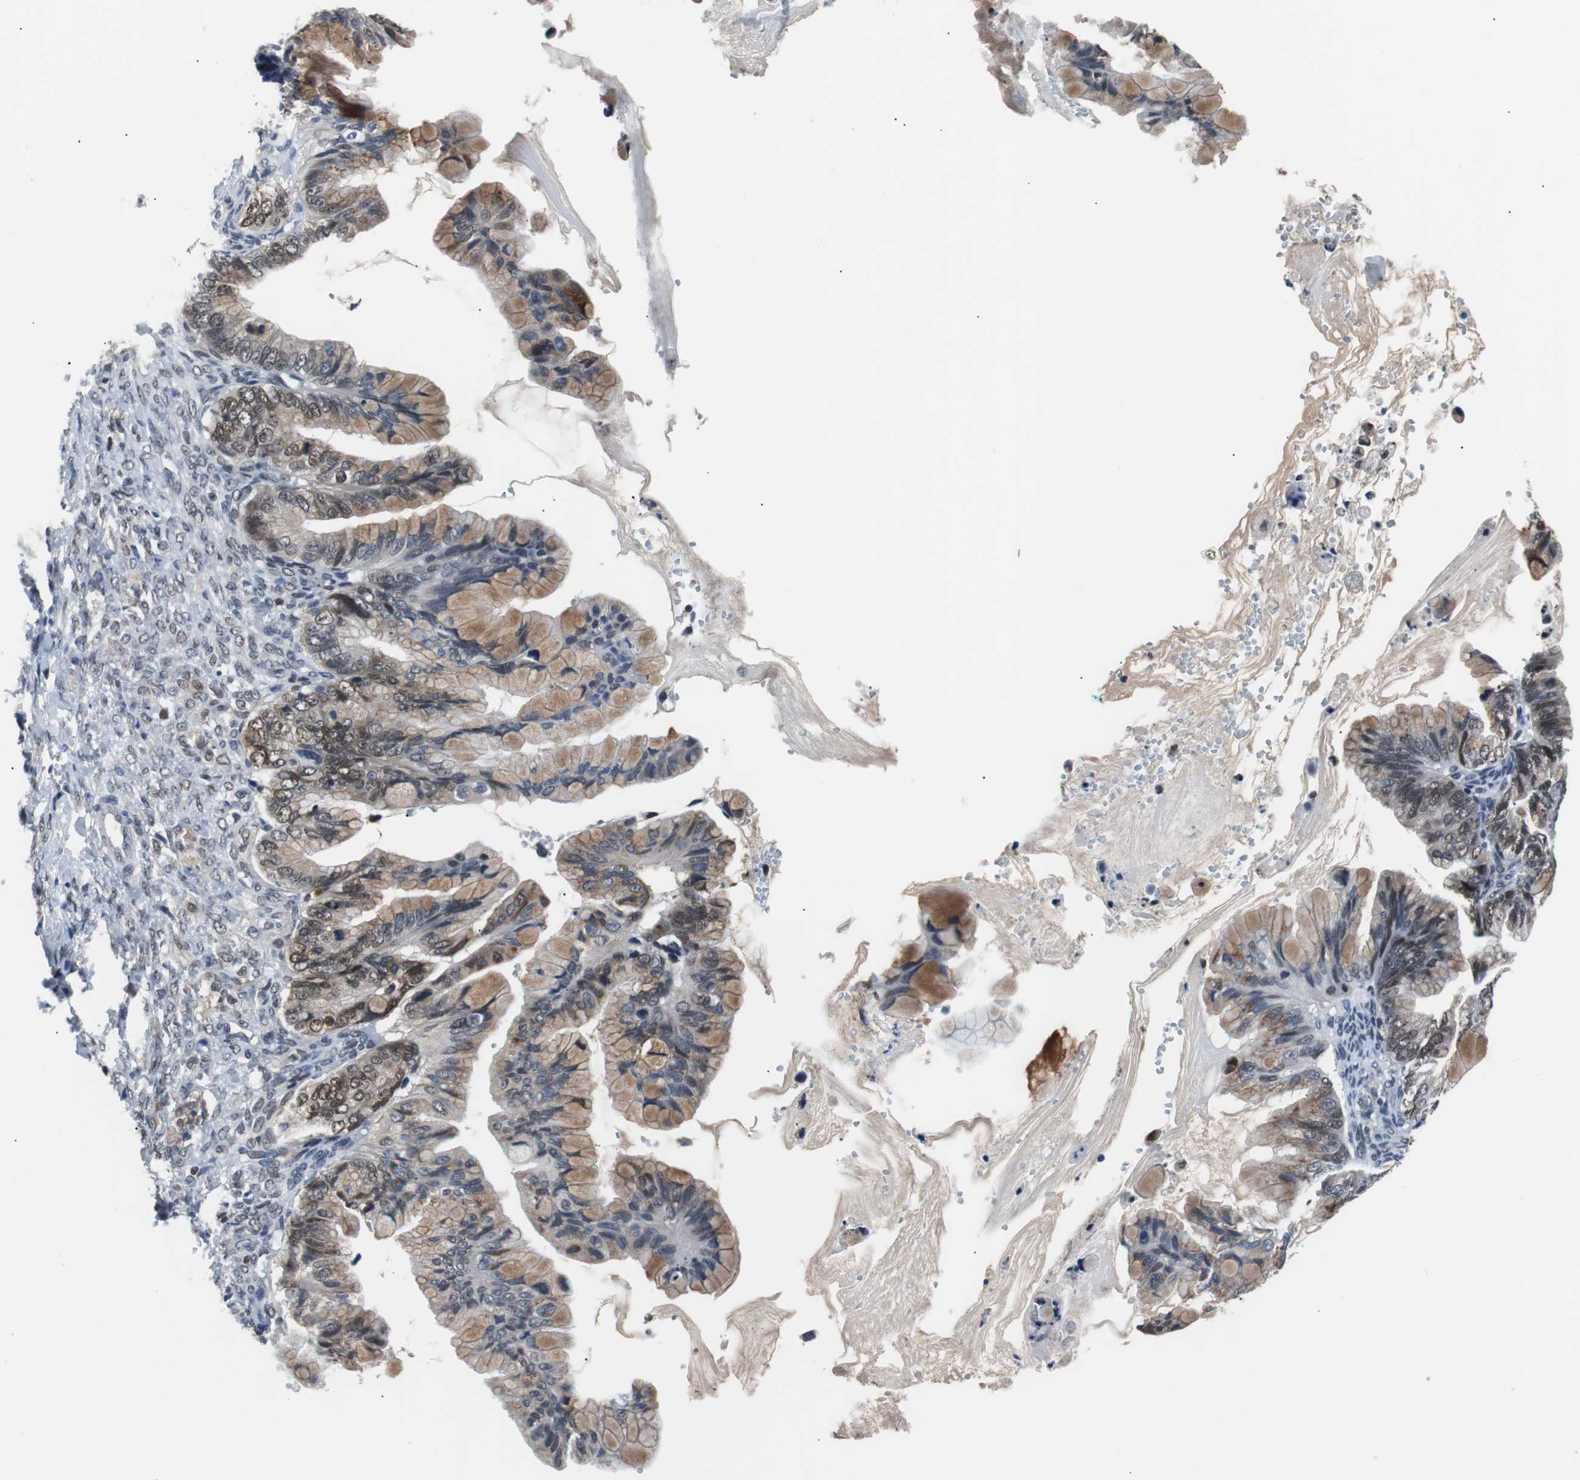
{"staining": {"intensity": "moderate", "quantity": "25%-75%", "location": "cytoplasmic/membranous,nuclear"}, "tissue": "ovarian cancer", "cell_type": "Tumor cells", "image_type": "cancer", "snomed": [{"axis": "morphology", "description": "Cystadenocarcinoma, mucinous, NOS"}, {"axis": "topography", "description": "Ovary"}], "caption": "Moderate cytoplasmic/membranous and nuclear protein positivity is seen in about 25%-75% of tumor cells in ovarian cancer (mucinous cystadenocarcinoma). The staining was performed using DAB, with brown indicating positive protein expression. Nuclei are stained blue with hematoxylin.", "gene": "USP28", "patient": {"sex": "female", "age": 36}}